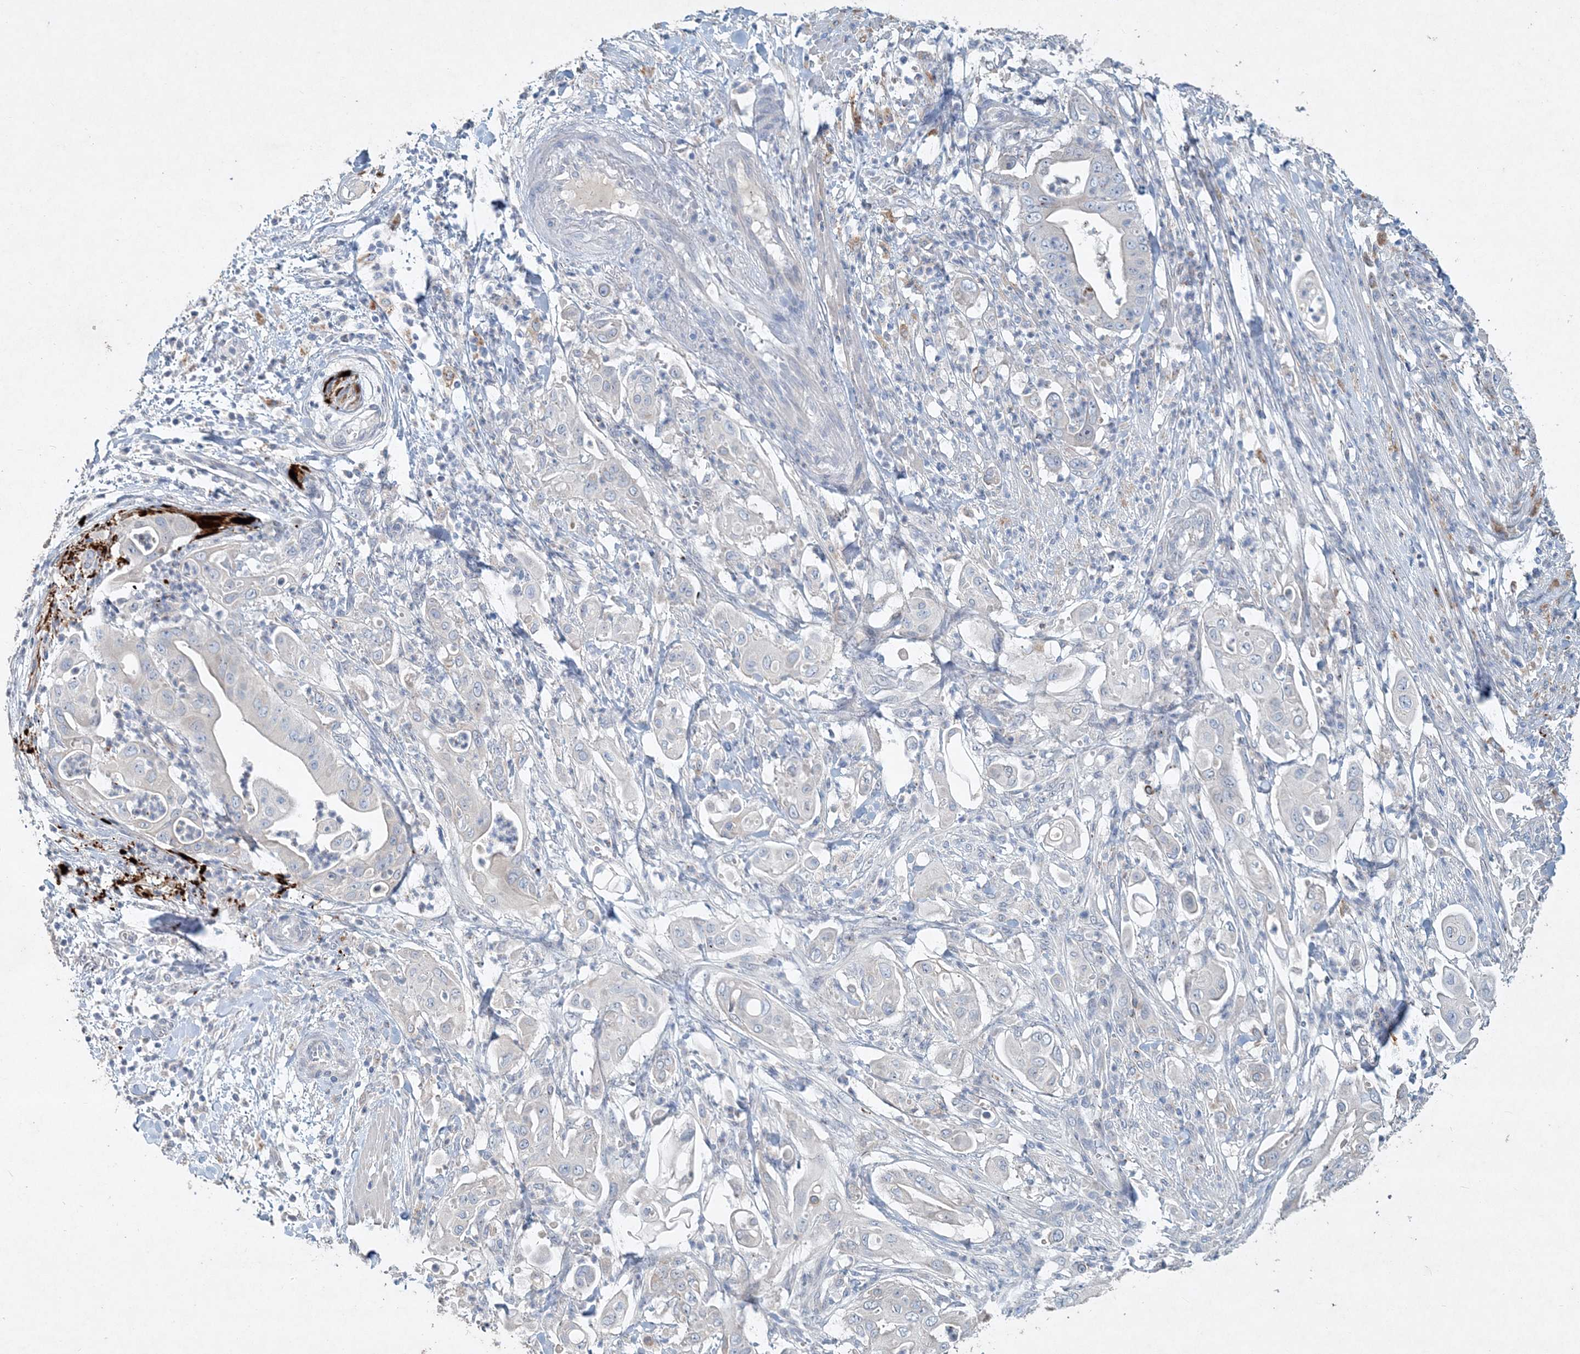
{"staining": {"intensity": "negative", "quantity": "none", "location": "none"}, "tissue": "pancreatic cancer", "cell_type": "Tumor cells", "image_type": "cancer", "snomed": [{"axis": "morphology", "description": "Adenocarcinoma, NOS"}, {"axis": "topography", "description": "Pancreas"}], "caption": "Human pancreatic adenocarcinoma stained for a protein using IHC shows no expression in tumor cells.", "gene": "DNAH5", "patient": {"sex": "female", "age": 77}}